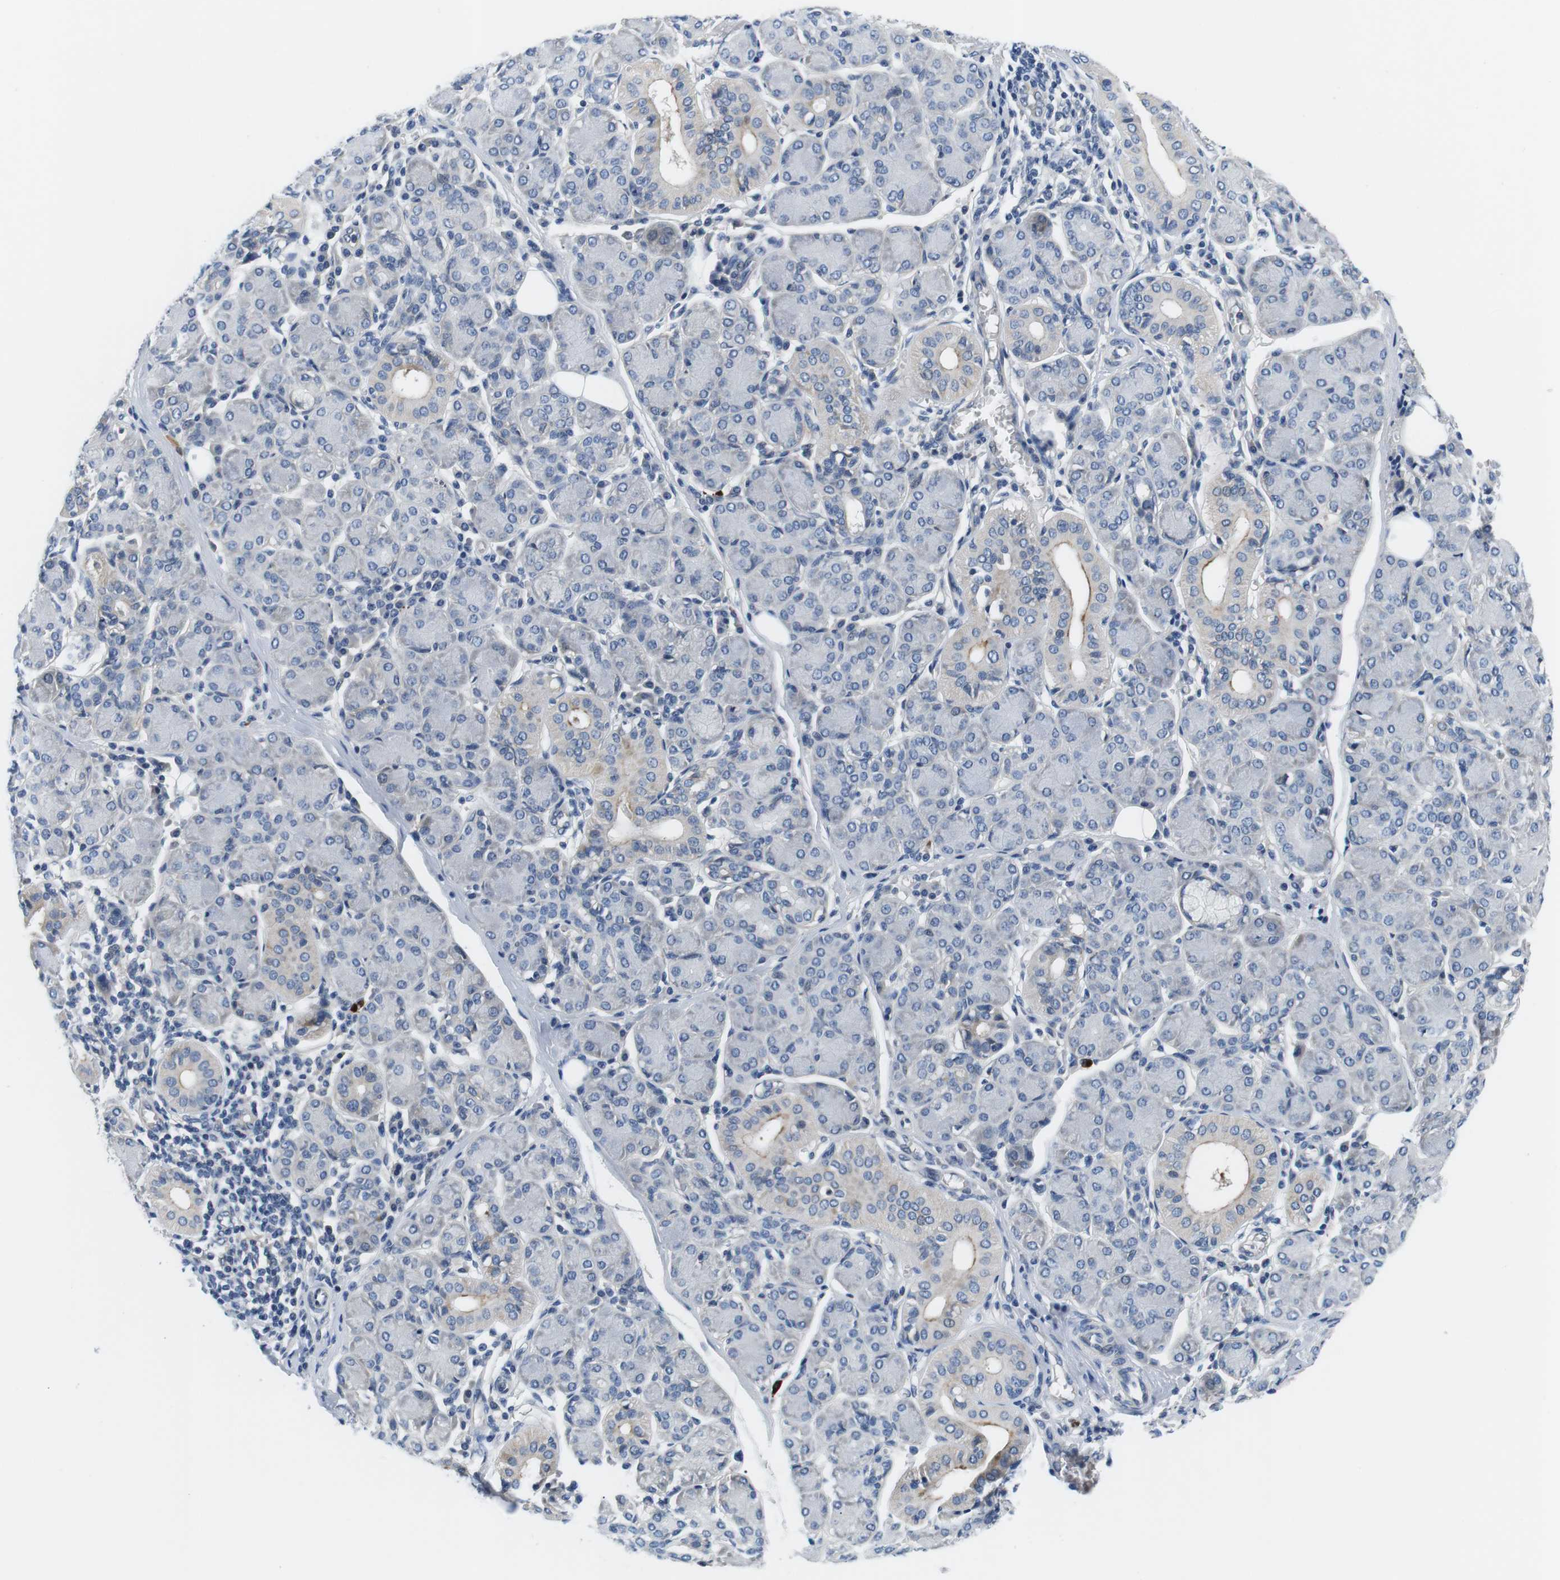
{"staining": {"intensity": "moderate", "quantity": "<25%", "location": "cytoplasmic/membranous"}, "tissue": "salivary gland", "cell_type": "Glandular cells", "image_type": "normal", "snomed": [{"axis": "morphology", "description": "Normal tissue, NOS"}, {"axis": "morphology", "description": "Inflammation, NOS"}, {"axis": "topography", "description": "Lymph node"}, {"axis": "topography", "description": "Salivary gland"}], "caption": "IHC (DAB (3,3'-diaminobenzidine)) staining of benign human salivary gland displays moderate cytoplasmic/membranous protein positivity in about <25% of glandular cells. (DAB (3,3'-diaminobenzidine) = brown stain, brightfield microscopy at high magnification).", "gene": "SLC30A1", "patient": {"sex": "male", "age": 3}}